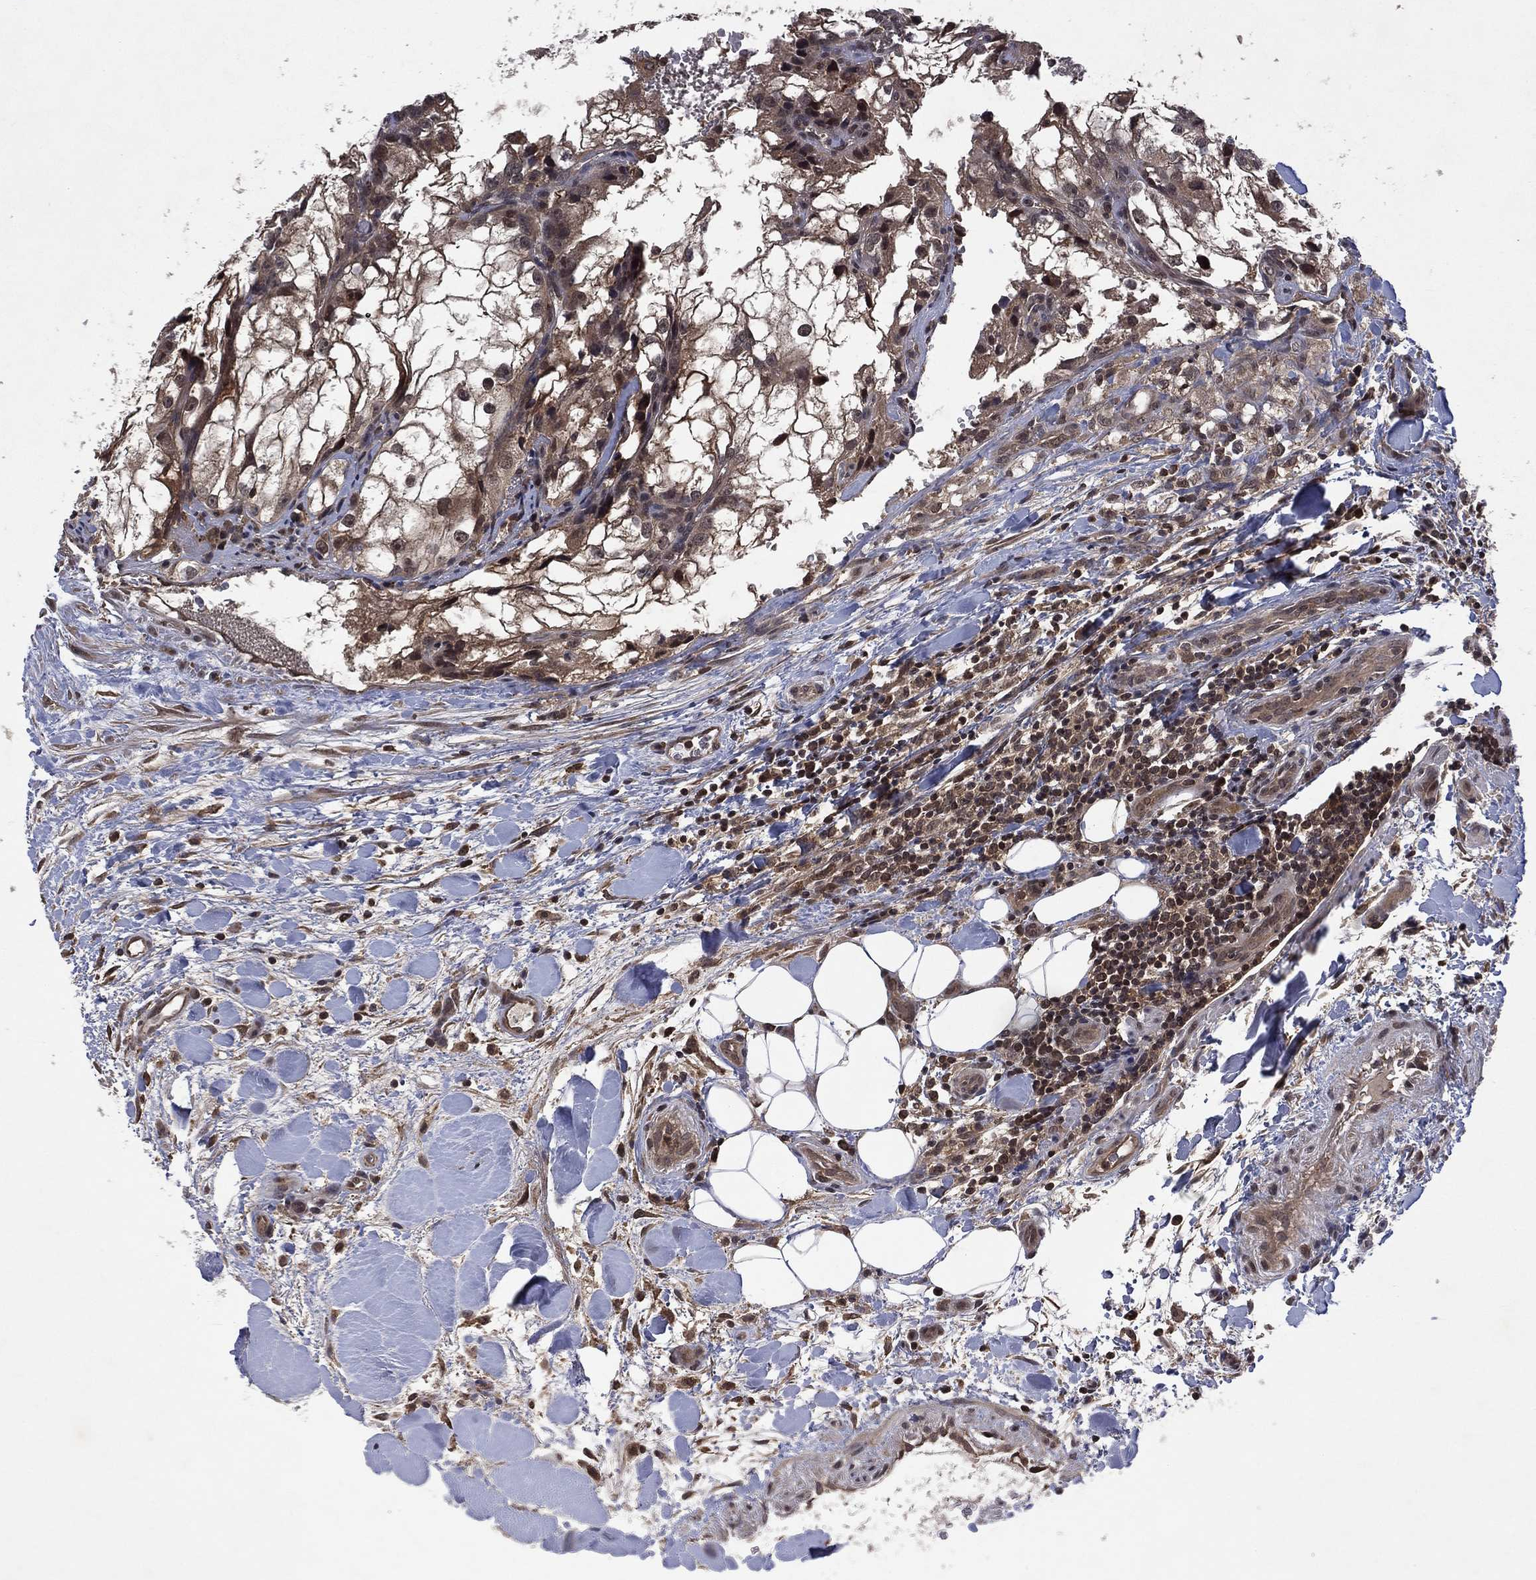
{"staining": {"intensity": "weak", "quantity": "<25%", "location": "cytoplasmic/membranous"}, "tissue": "renal cancer", "cell_type": "Tumor cells", "image_type": "cancer", "snomed": [{"axis": "morphology", "description": "Adenocarcinoma, NOS"}, {"axis": "topography", "description": "Kidney"}], "caption": "The IHC photomicrograph has no significant positivity in tumor cells of adenocarcinoma (renal) tissue.", "gene": "ATG4B", "patient": {"sex": "male", "age": 59}}